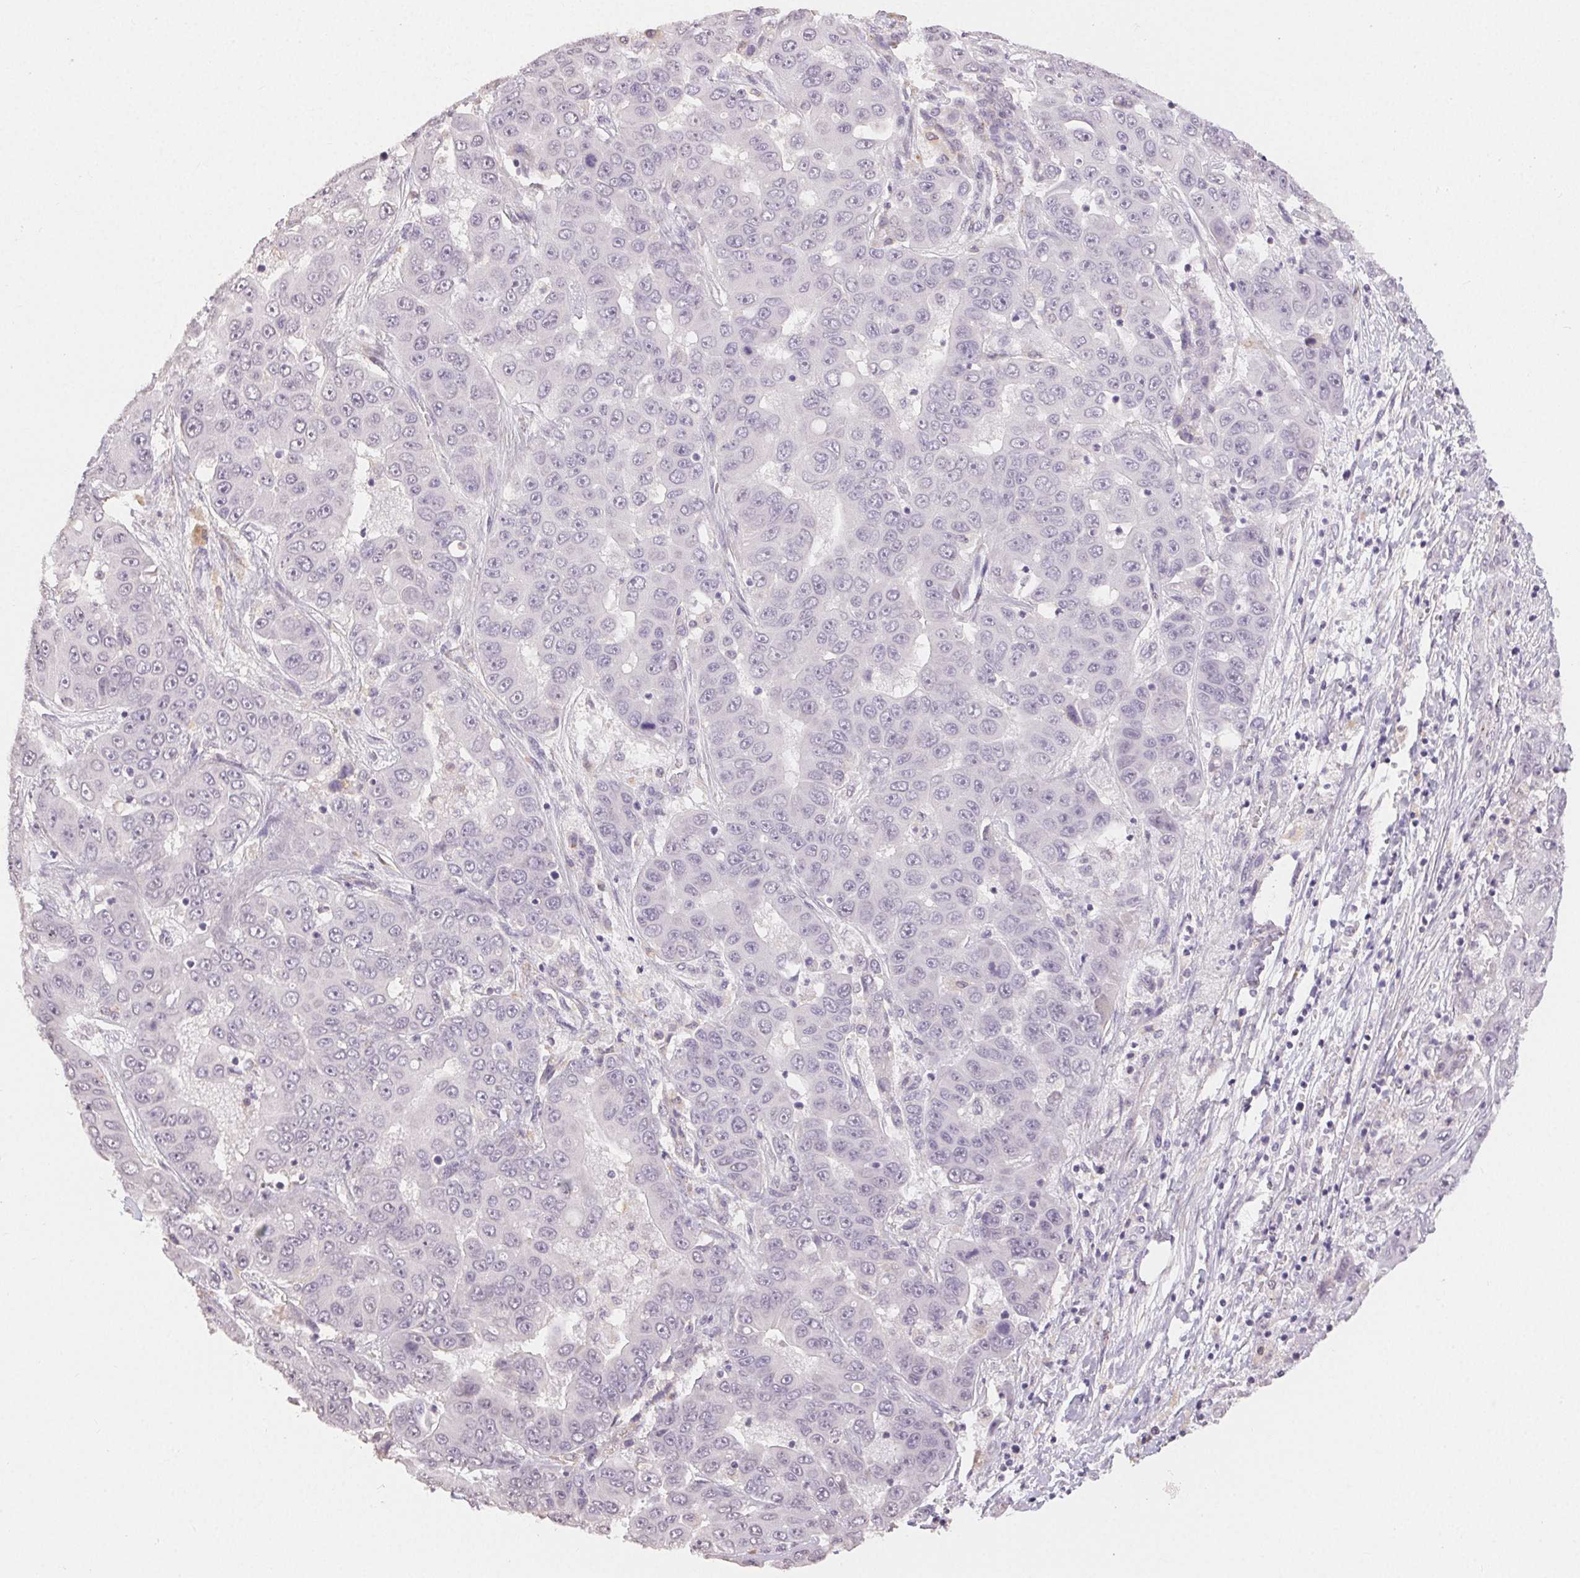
{"staining": {"intensity": "negative", "quantity": "none", "location": "none"}, "tissue": "liver cancer", "cell_type": "Tumor cells", "image_type": "cancer", "snomed": [{"axis": "morphology", "description": "Cholangiocarcinoma"}, {"axis": "topography", "description": "Liver"}], "caption": "An immunohistochemistry micrograph of liver cancer is shown. There is no staining in tumor cells of liver cancer. Nuclei are stained in blue.", "gene": "TMEM174", "patient": {"sex": "female", "age": 52}}